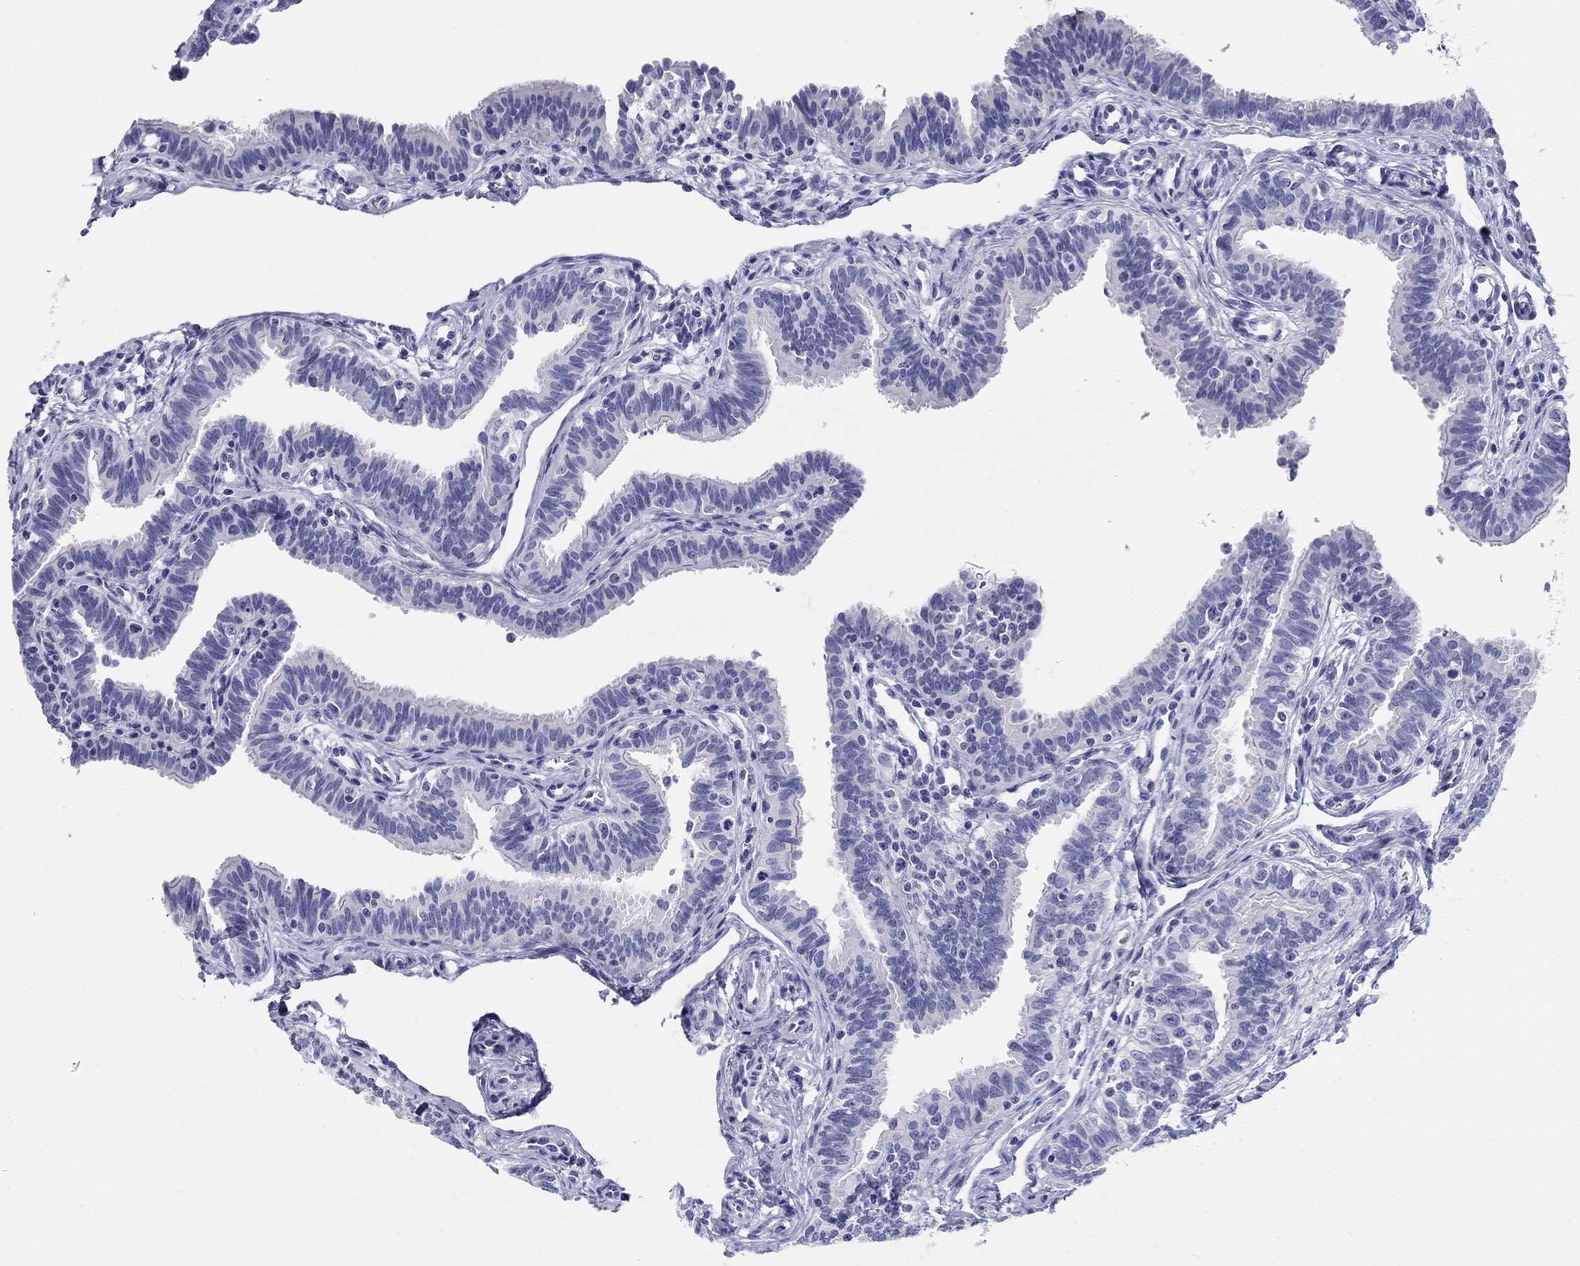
{"staining": {"intensity": "negative", "quantity": "none", "location": "none"}, "tissue": "fallopian tube", "cell_type": "Glandular cells", "image_type": "normal", "snomed": [{"axis": "morphology", "description": "Normal tissue, NOS"}, {"axis": "topography", "description": "Fallopian tube"}], "caption": "Glandular cells are negative for protein expression in normal human fallopian tube. Brightfield microscopy of immunohistochemistry stained with DAB (brown) and hematoxylin (blue), captured at high magnification.", "gene": "LAMP5", "patient": {"sex": "female", "age": 36}}